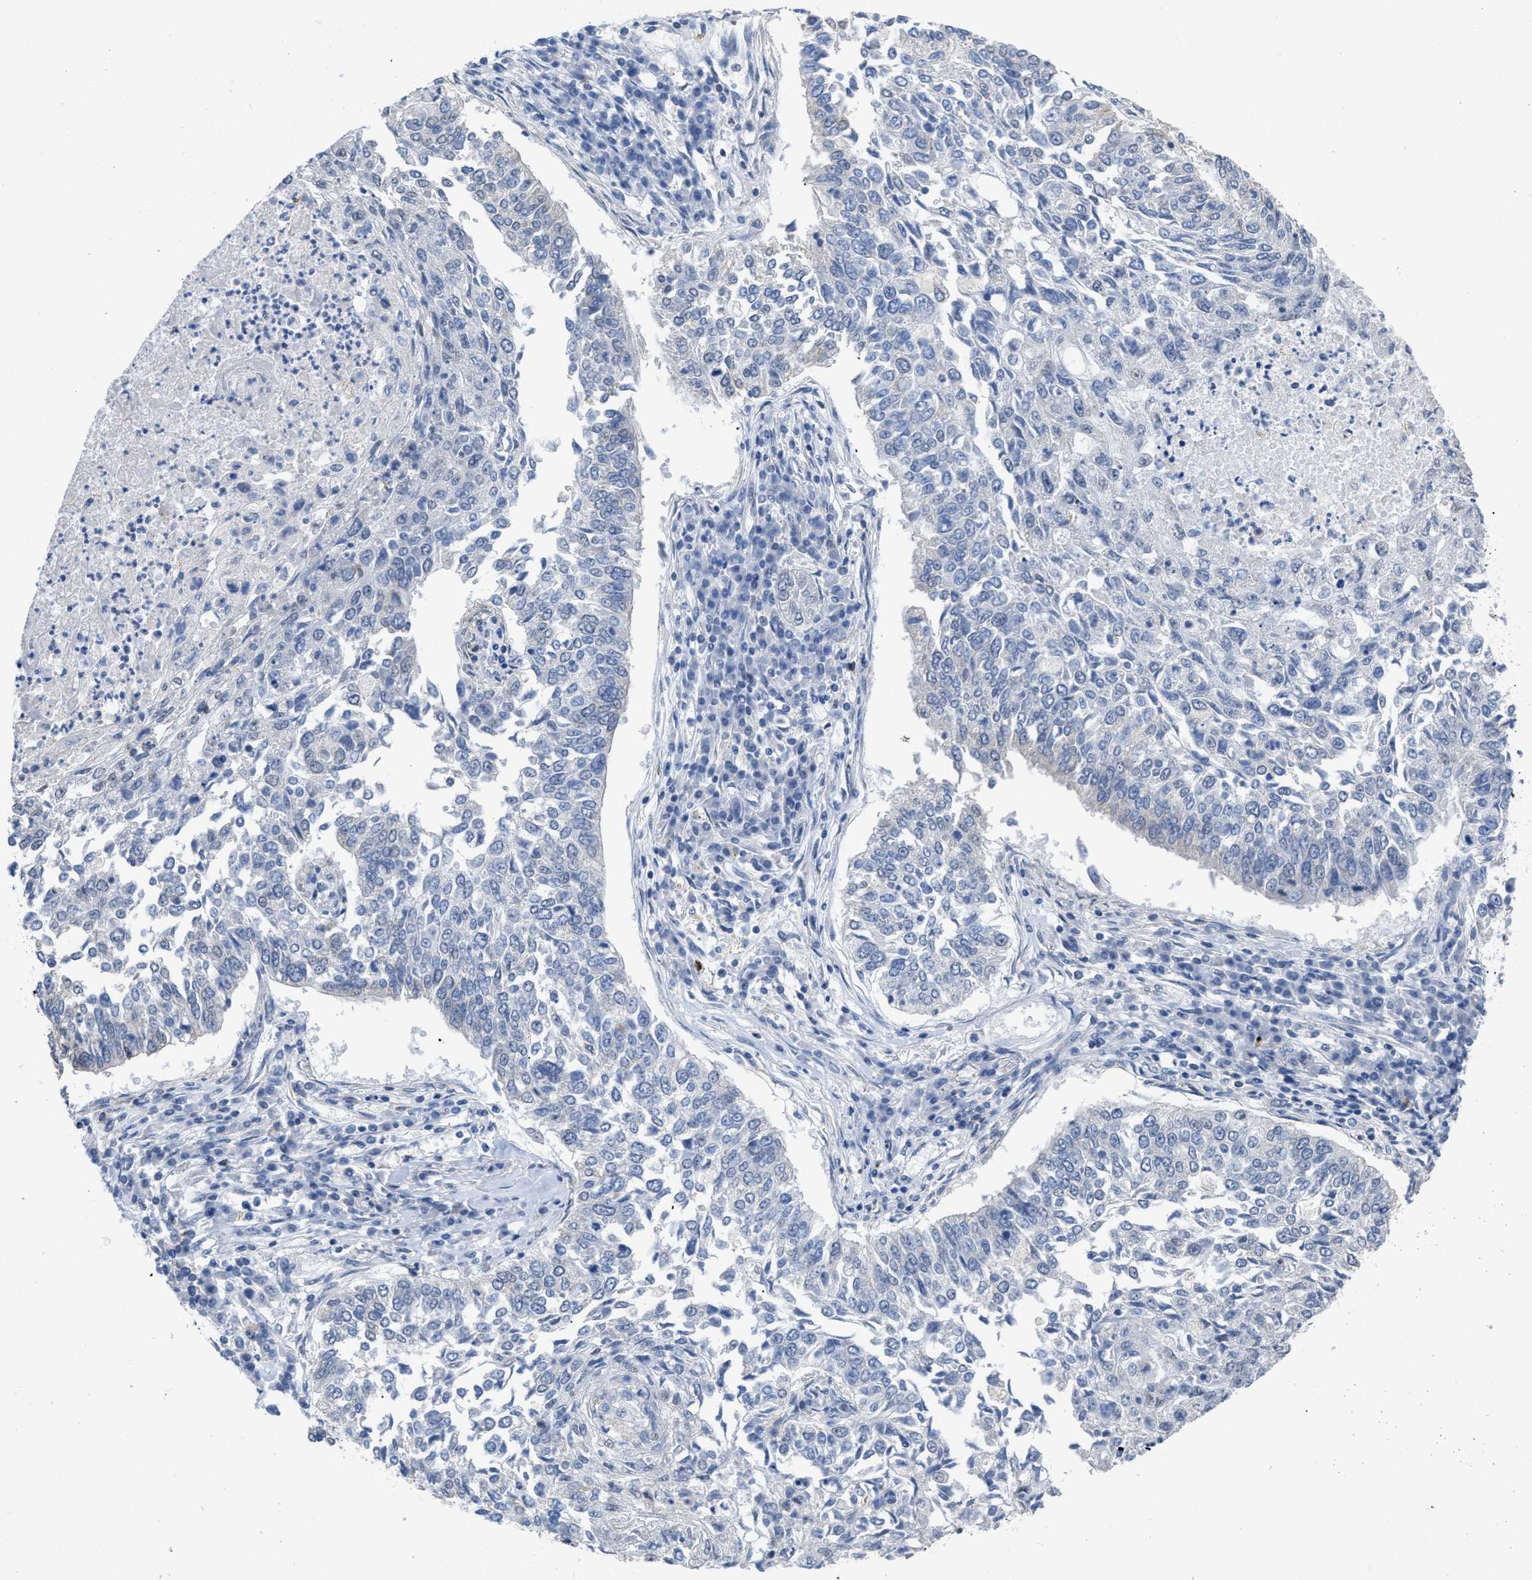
{"staining": {"intensity": "negative", "quantity": "none", "location": "none"}, "tissue": "lung cancer", "cell_type": "Tumor cells", "image_type": "cancer", "snomed": [{"axis": "morphology", "description": "Normal tissue, NOS"}, {"axis": "morphology", "description": "Squamous cell carcinoma, NOS"}, {"axis": "topography", "description": "Cartilage tissue"}, {"axis": "topography", "description": "Bronchus"}, {"axis": "topography", "description": "Lung"}], "caption": "High power microscopy histopathology image of an immunohistochemistry (IHC) histopathology image of lung cancer, revealing no significant expression in tumor cells.", "gene": "TMEM131", "patient": {"sex": "female", "age": 49}}